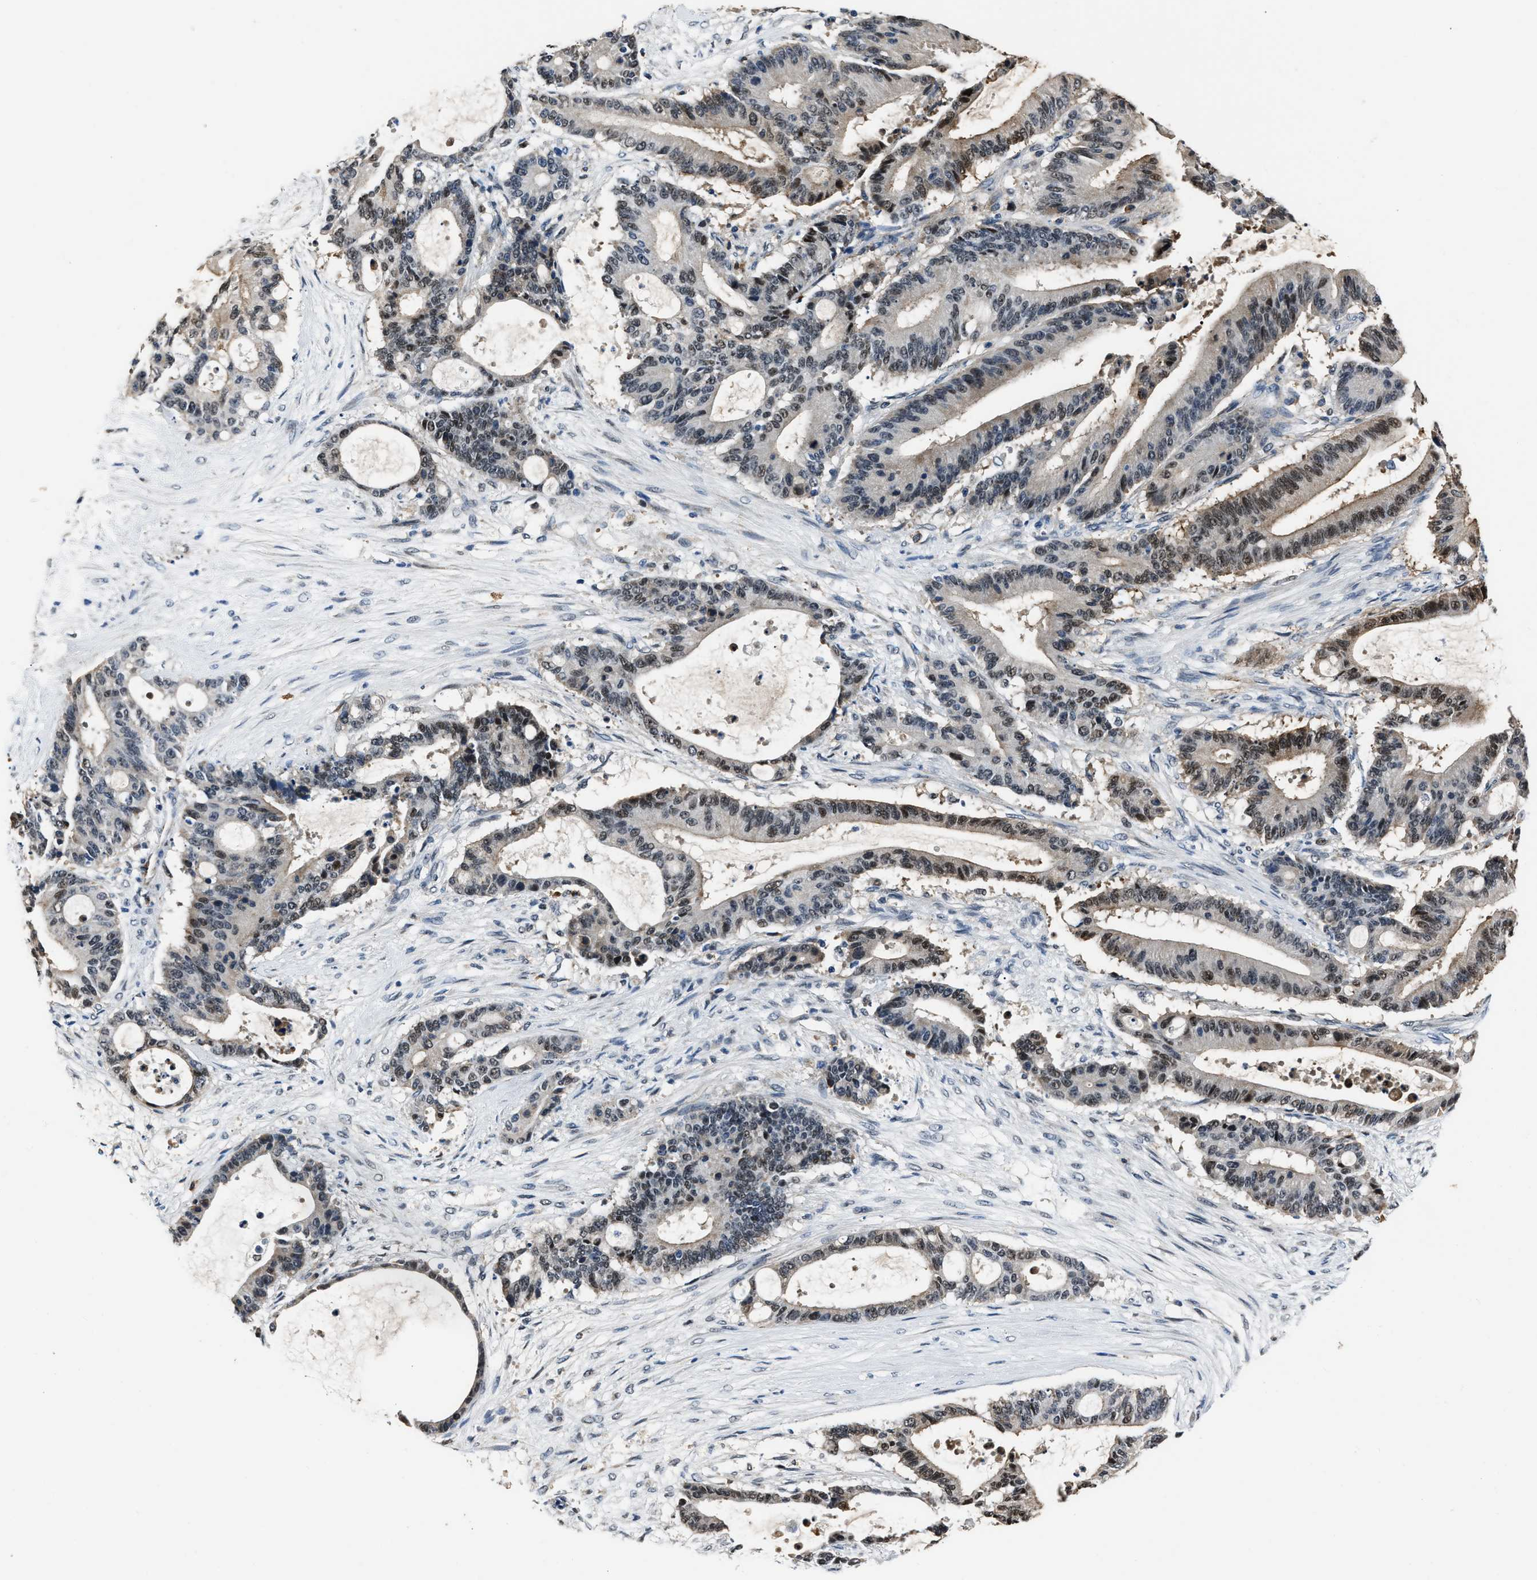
{"staining": {"intensity": "moderate", "quantity": "<25%", "location": "nuclear"}, "tissue": "liver cancer", "cell_type": "Tumor cells", "image_type": "cancer", "snomed": [{"axis": "morphology", "description": "Cholangiocarcinoma"}, {"axis": "topography", "description": "Liver"}], "caption": "High-magnification brightfield microscopy of liver cancer (cholangiocarcinoma) stained with DAB (brown) and counterstained with hematoxylin (blue). tumor cells exhibit moderate nuclear expression is appreciated in approximately<25% of cells.", "gene": "NSUN5", "patient": {"sex": "female", "age": 73}}